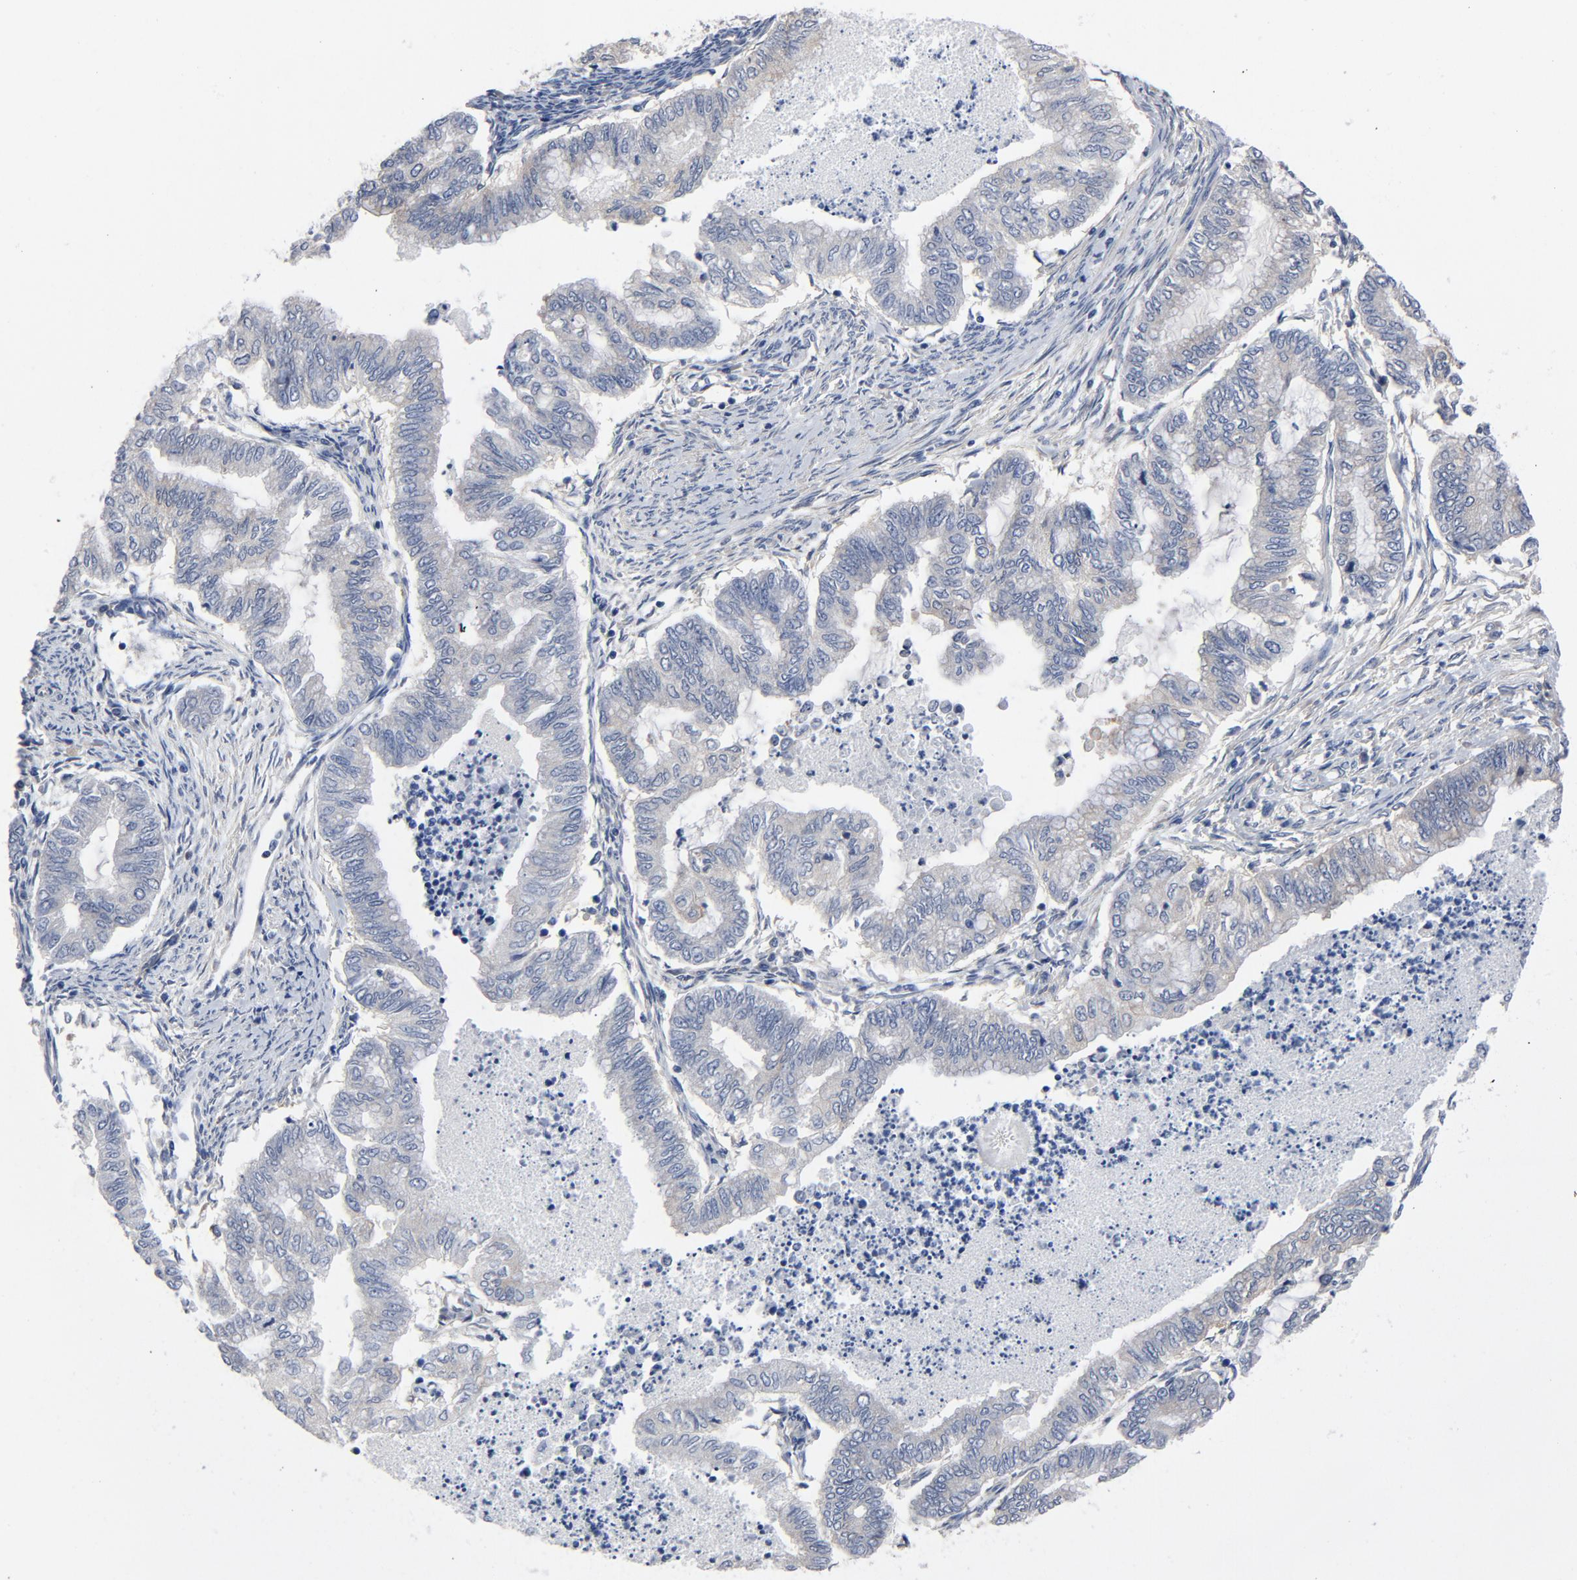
{"staining": {"intensity": "weak", "quantity": "<25%", "location": "cytoplasmic/membranous"}, "tissue": "endometrial cancer", "cell_type": "Tumor cells", "image_type": "cancer", "snomed": [{"axis": "morphology", "description": "Adenocarcinoma, NOS"}, {"axis": "topography", "description": "Endometrium"}], "caption": "IHC photomicrograph of human endometrial cancer (adenocarcinoma) stained for a protein (brown), which demonstrates no positivity in tumor cells.", "gene": "DYNLT3", "patient": {"sex": "female", "age": 79}}